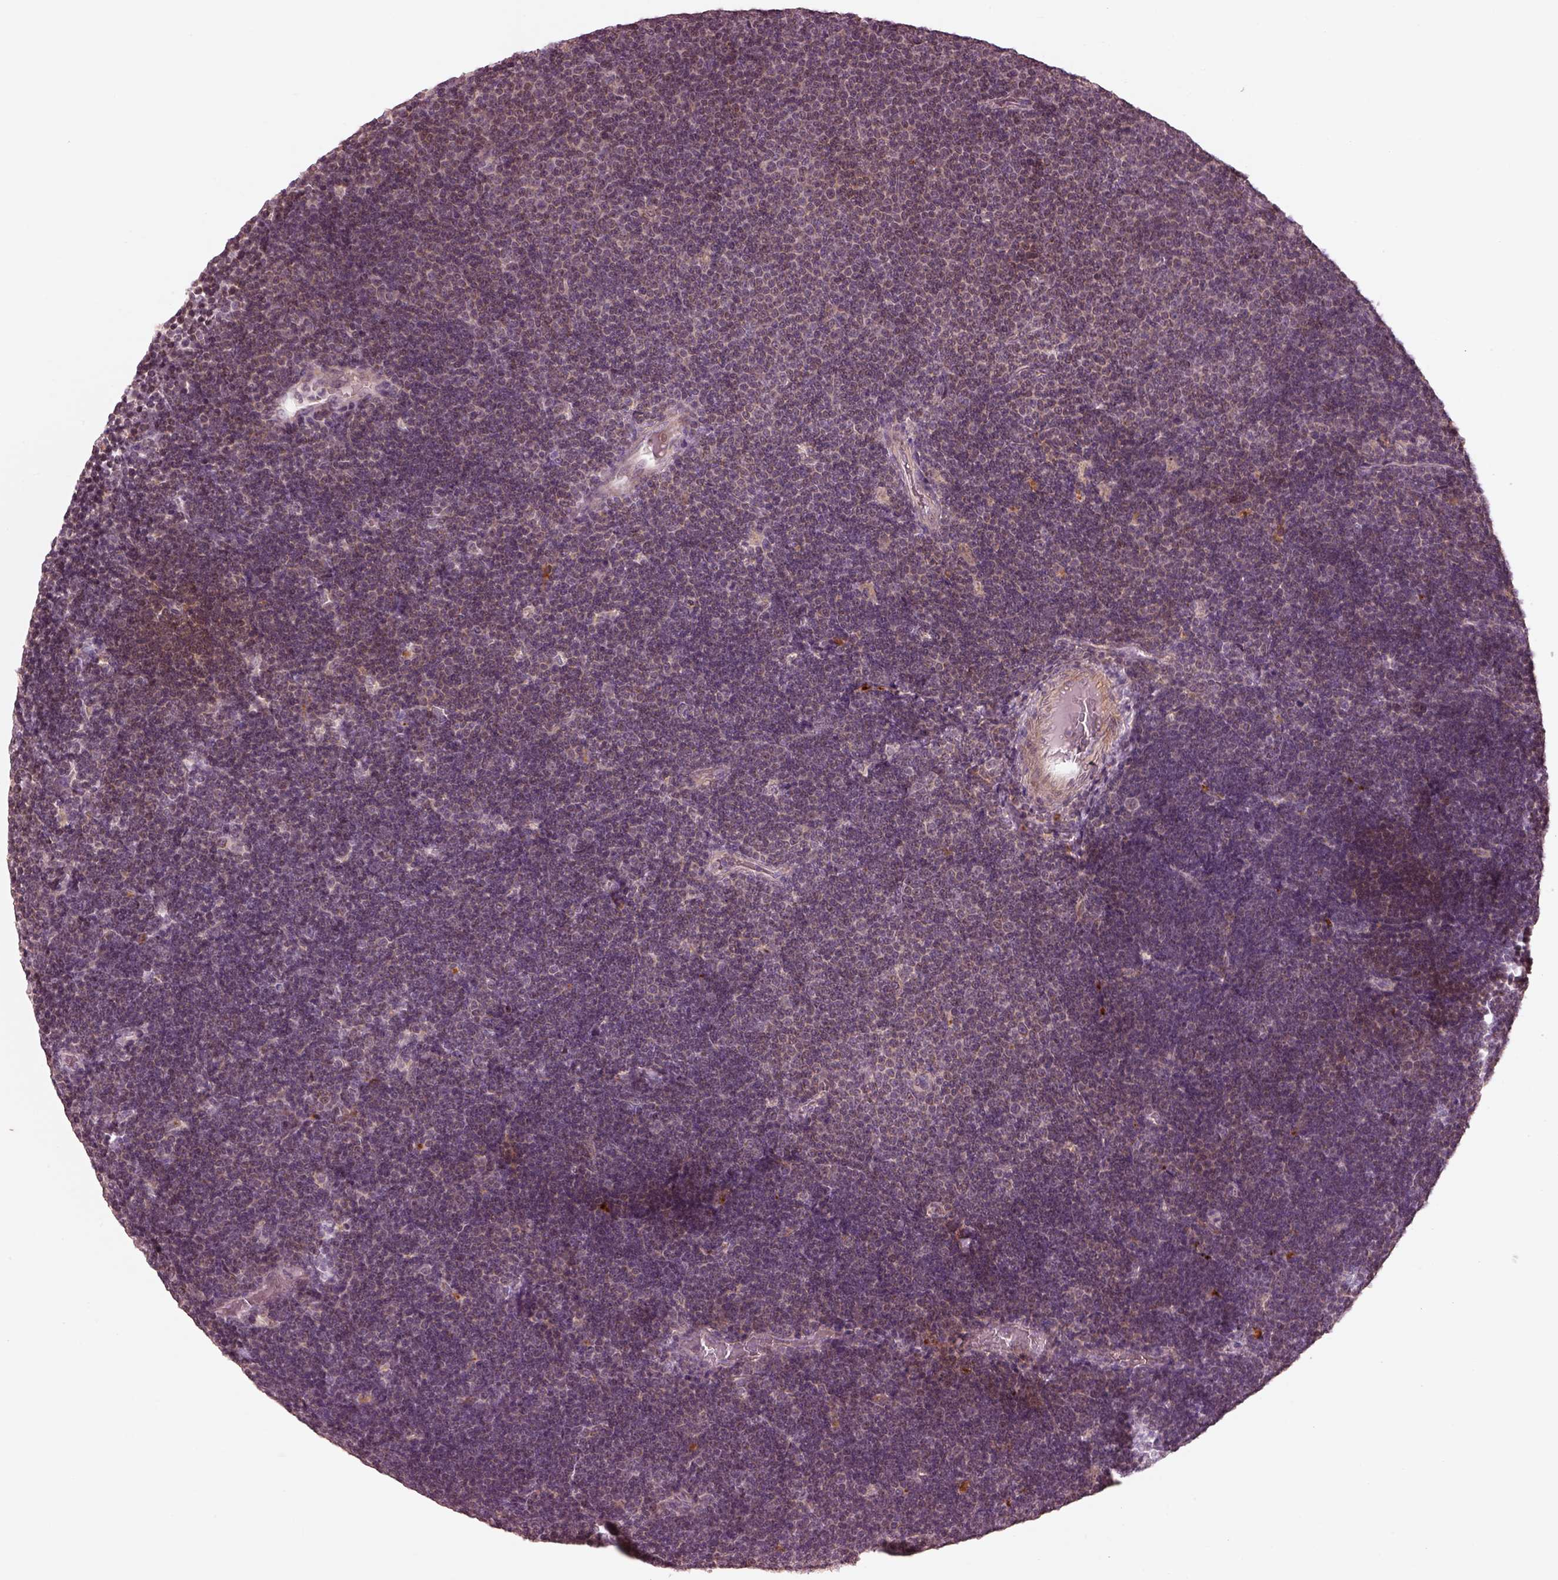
{"staining": {"intensity": "weak", "quantity": "<25%", "location": "cytoplasmic/membranous"}, "tissue": "lymphoma", "cell_type": "Tumor cells", "image_type": "cancer", "snomed": [{"axis": "morphology", "description": "Malignant lymphoma, non-Hodgkin's type, Low grade"}, {"axis": "topography", "description": "Brain"}], "caption": "Immunohistochemistry (IHC) histopathology image of neoplastic tissue: human lymphoma stained with DAB shows no significant protein expression in tumor cells. (Brightfield microscopy of DAB IHC at high magnification).", "gene": "SLC25A46", "patient": {"sex": "female", "age": 66}}